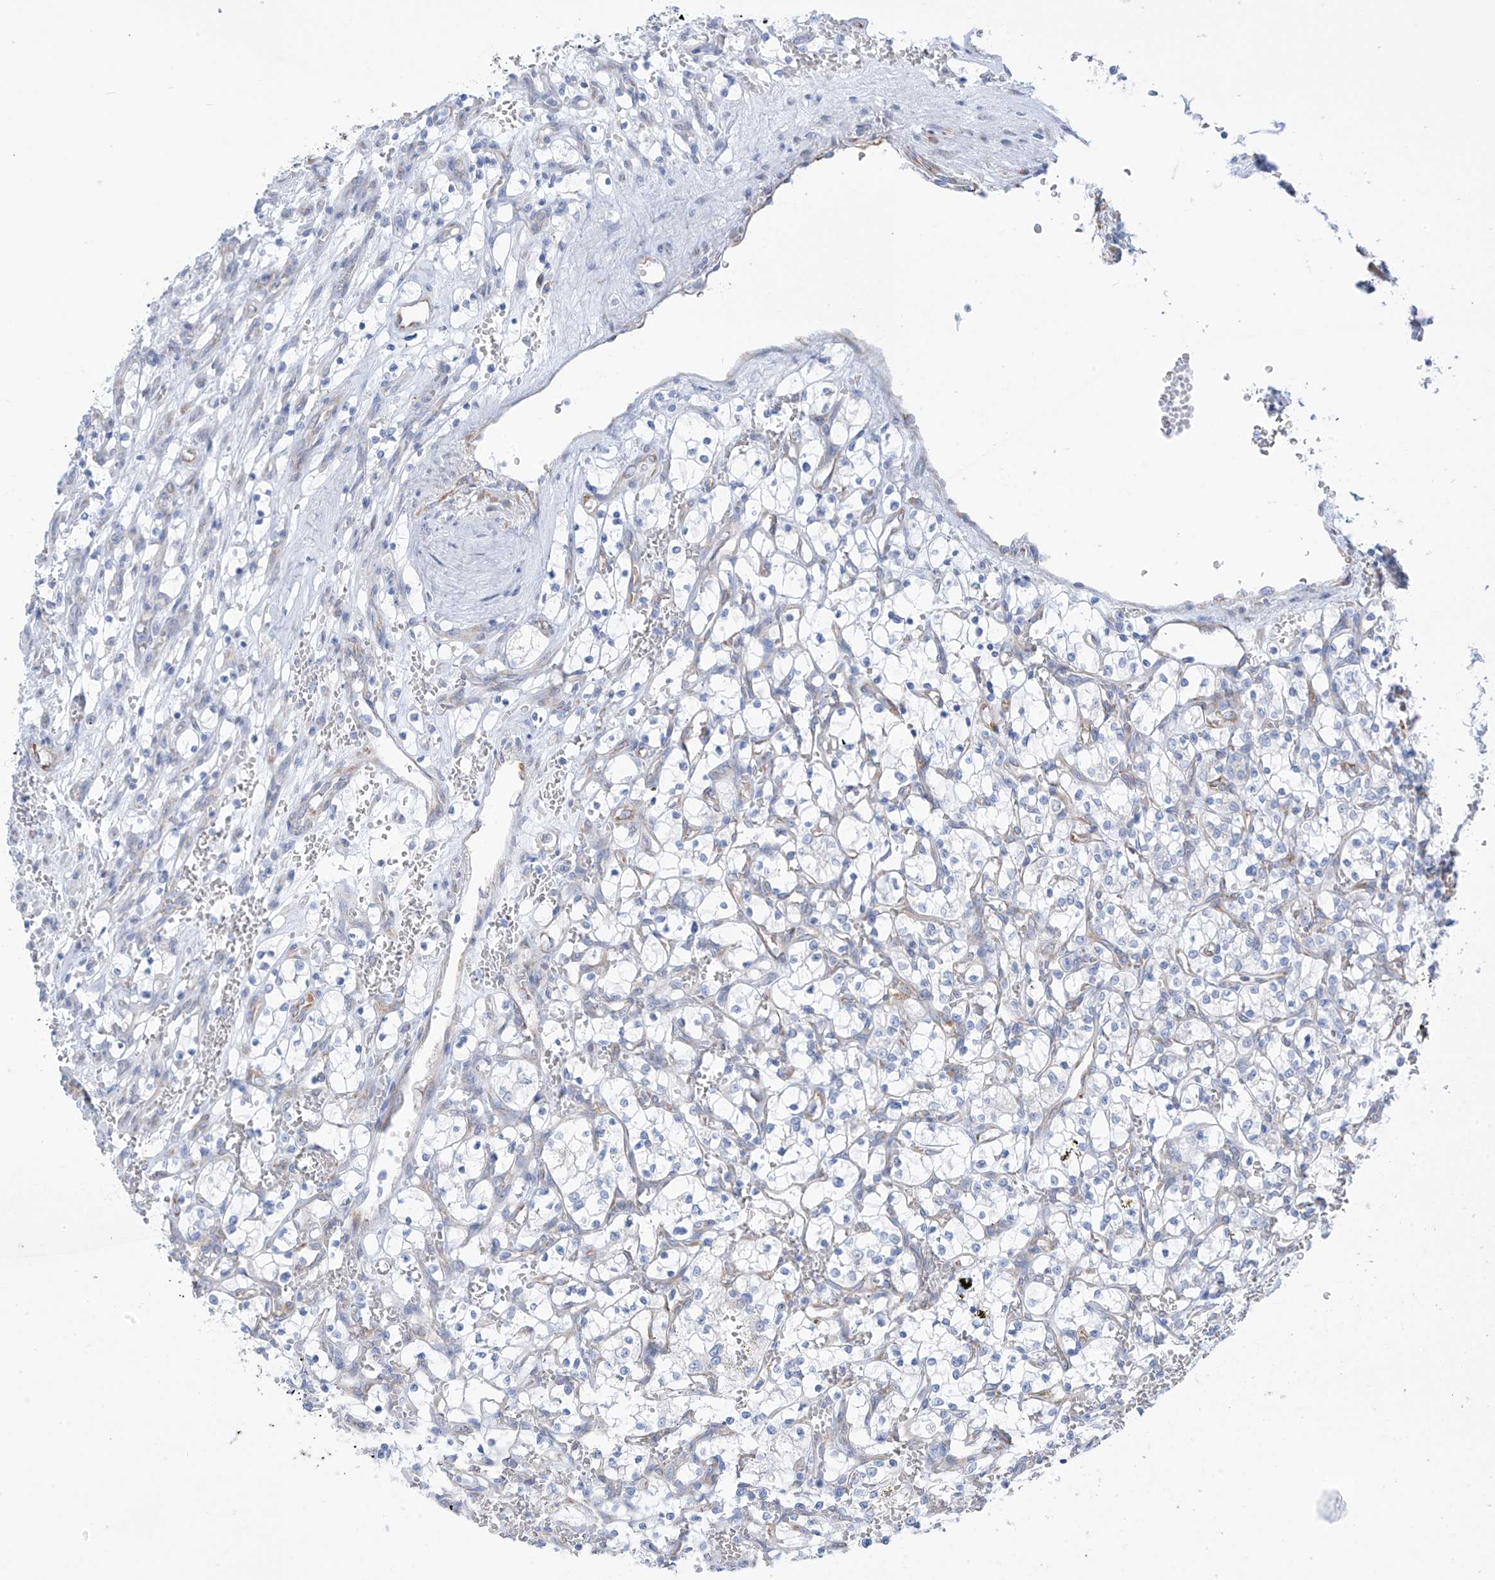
{"staining": {"intensity": "negative", "quantity": "none", "location": "none"}, "tissue": "renal cancer", "cell_type": "Tumor cells", "image_type": "cancer", "snomed": [{"axis": "morphology", "description": "Adenocarcinoma, NOS"}, {"axis": "topography", "description": "Kidney"}], "caption": "The photomicrograph exhibits no staining of tumor cells in renal adenocarcinoma.", "gene": "RCN2", "patient": {"sex": "female", "age": 69}}